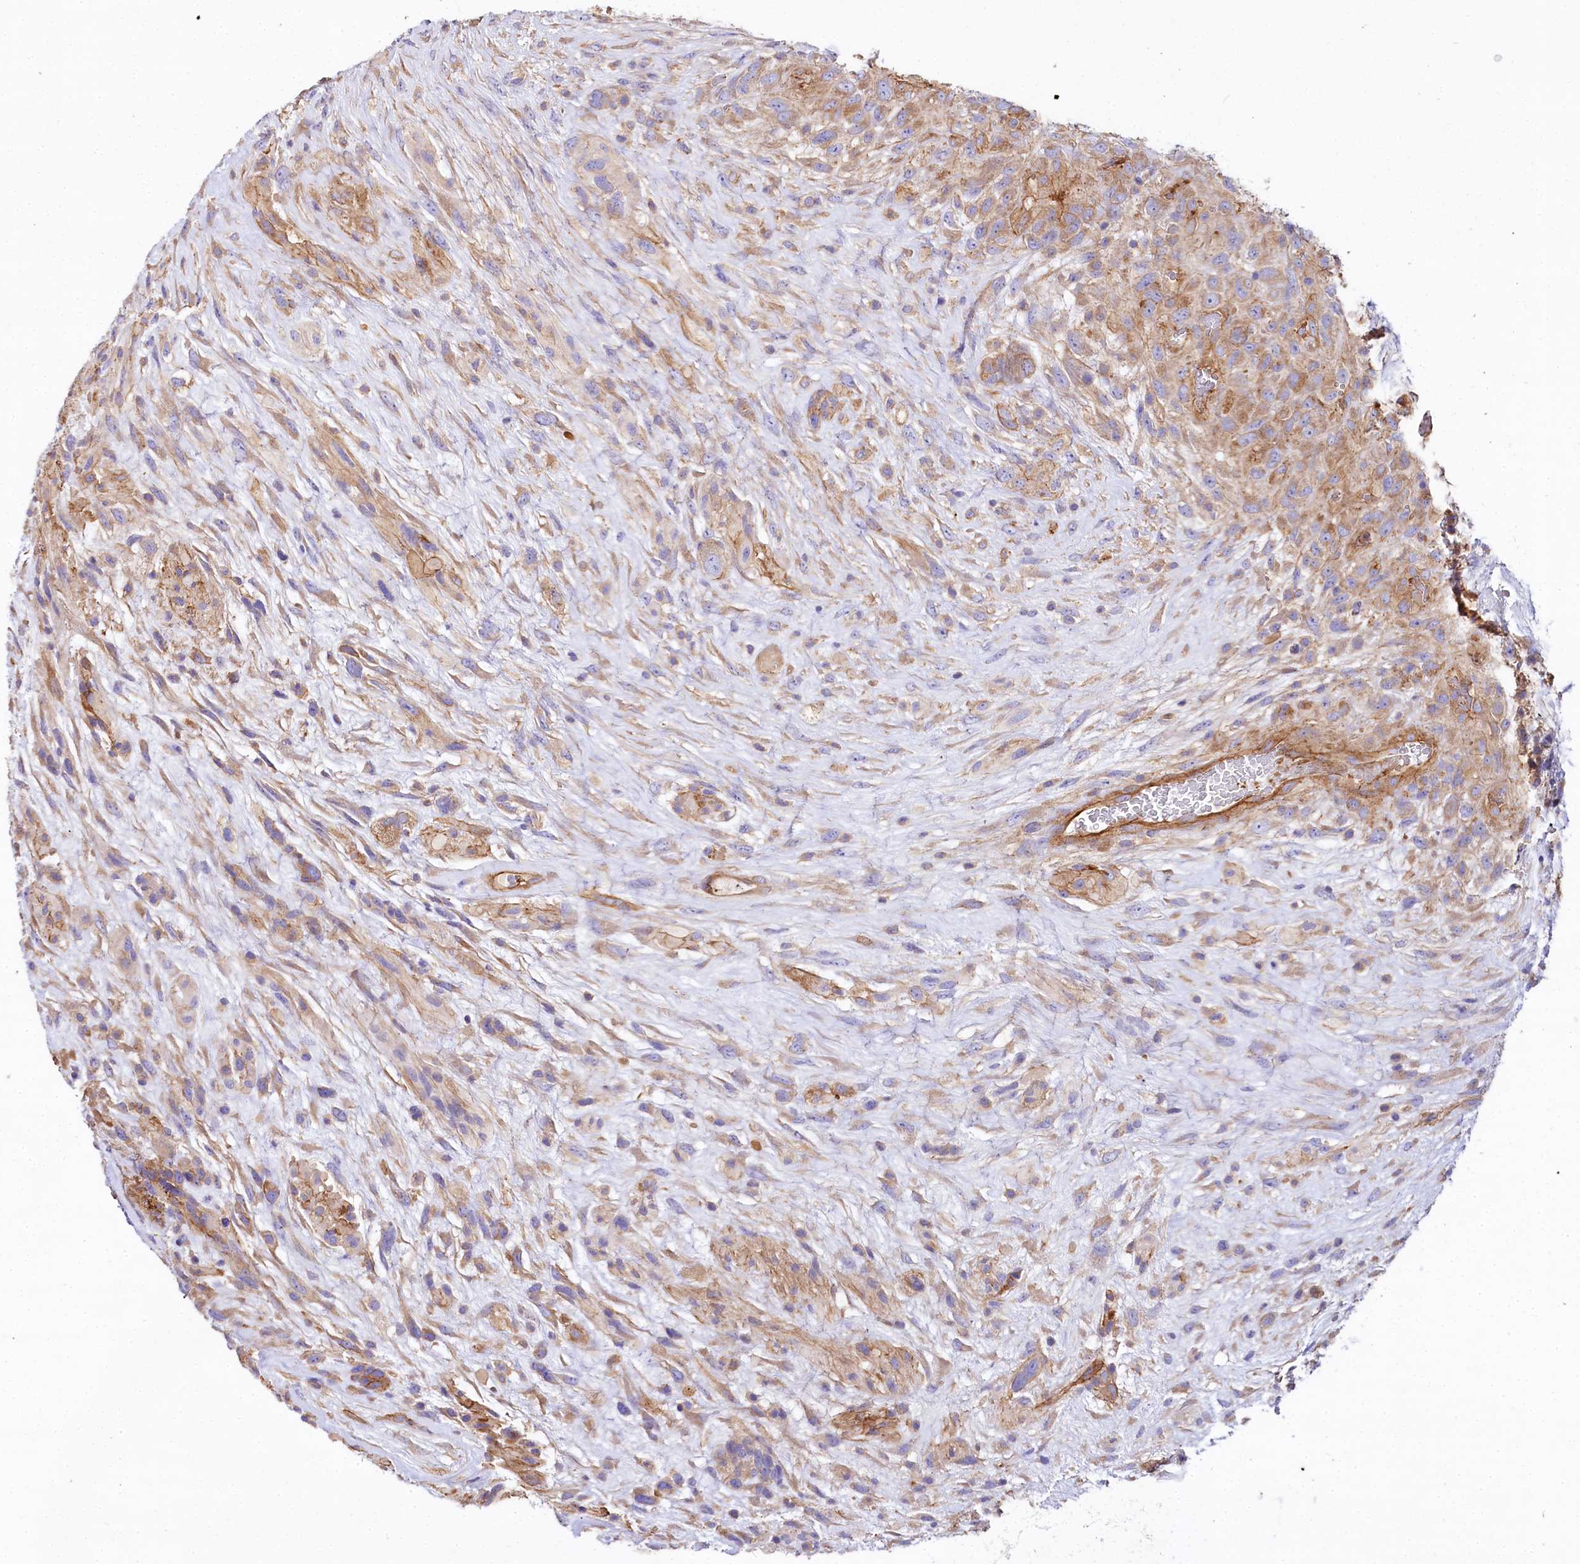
{"staining": {"intensity": "weak", "quantity": "25%-75%", "location": "cytoplasmic/membranous"}, "tissue": "glioma", "cell_type": "Tumor cells", "image_type": "cancer", "snomed": [{"axis": "morphology", "description": "Glioma, malignant, High grade"}, {"axis": "topography", "description": "Brain"}], "caption": "Weak cytoplasmic/membranous staining is appreciated in approximately 25%-75% of tumor cells in high-grade glioma (malignant).", "gene": "FCHSD2", "patient": {"sex": "male", "age": 61}}